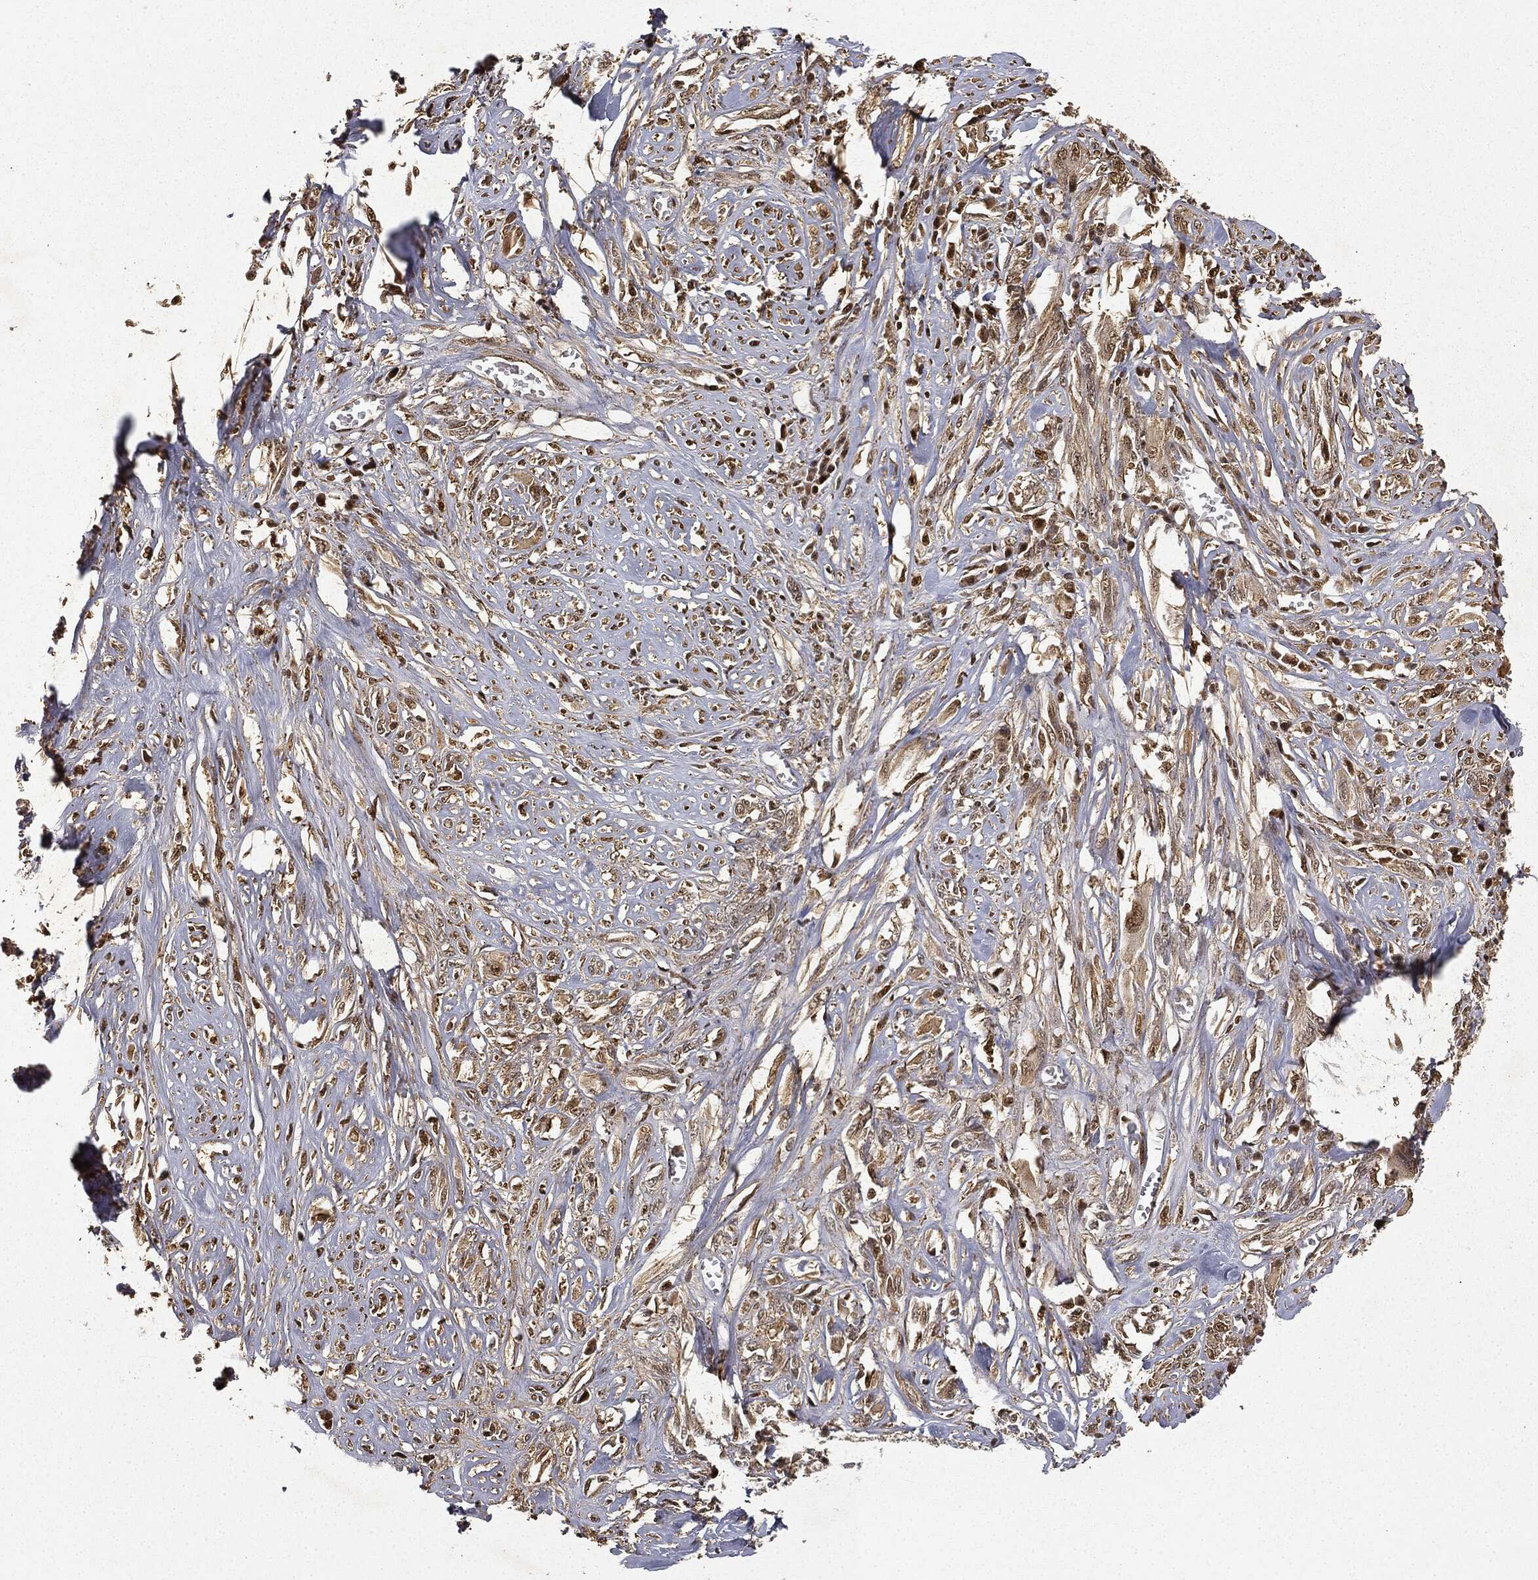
{"staining": {"intensity": "weak", "quantity": ">75%", "location": "cytoplasmic/membranous,nuclear"}, "tissue": "melanoma", "cell_type": "Tumor cells", "image_type": "cancer", "snomed": [{"axis": "morphology", "description": "Malignant melanoma, NOS"}, {"axis": "topography", "description": "Skin"}], "caption": "An image of malignant melanoma stained for a protein reveals weak cytoplasmic/membranous and nuclear brown staining in tumor cells. The protein of interest is shown in brown color, while the nuclei are stained blue.", "gene": "ZNHIT6", "patient": {"sex": "female", "age": 91}}